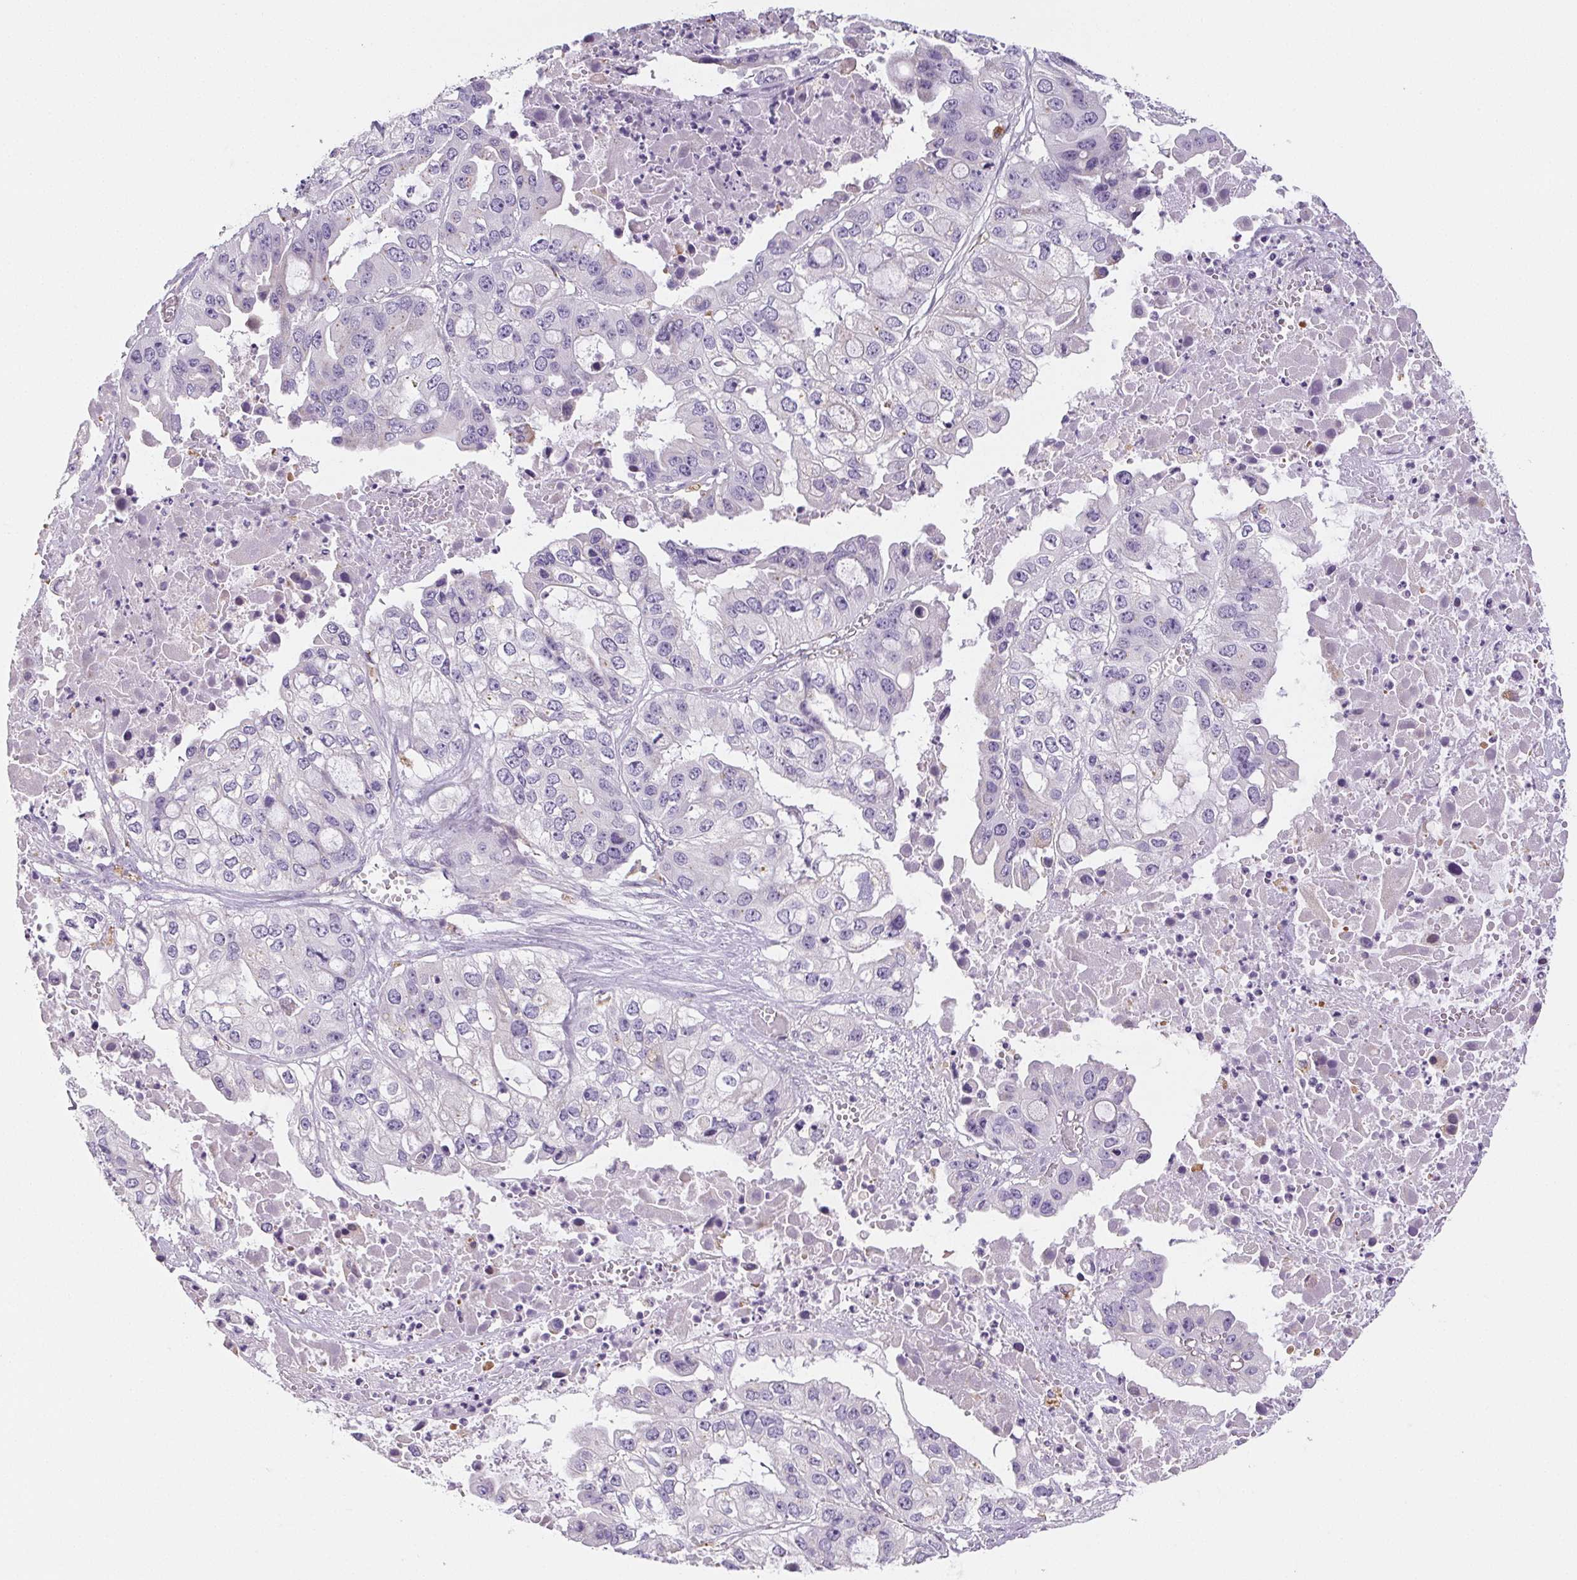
{"staining": {"intensity": "negative", "quantity": "none", "location": "none"}, "tissue": "ovarian cancer", "cell_type": "Tumor cells", "image_type": "cancer", "snomed": [{"axis": "morphology", "description": "Cystadenocarcinoma, serous, NOS"}, {"axis": "topography", "description": "Ovary"}], "caption": "The IHC image has no significant staining in tumor cells of serous cystadenocarcinoma (ovarian) tissue.", "gene": "LIPA", "patient": {"sex": "female", "age": 56}}